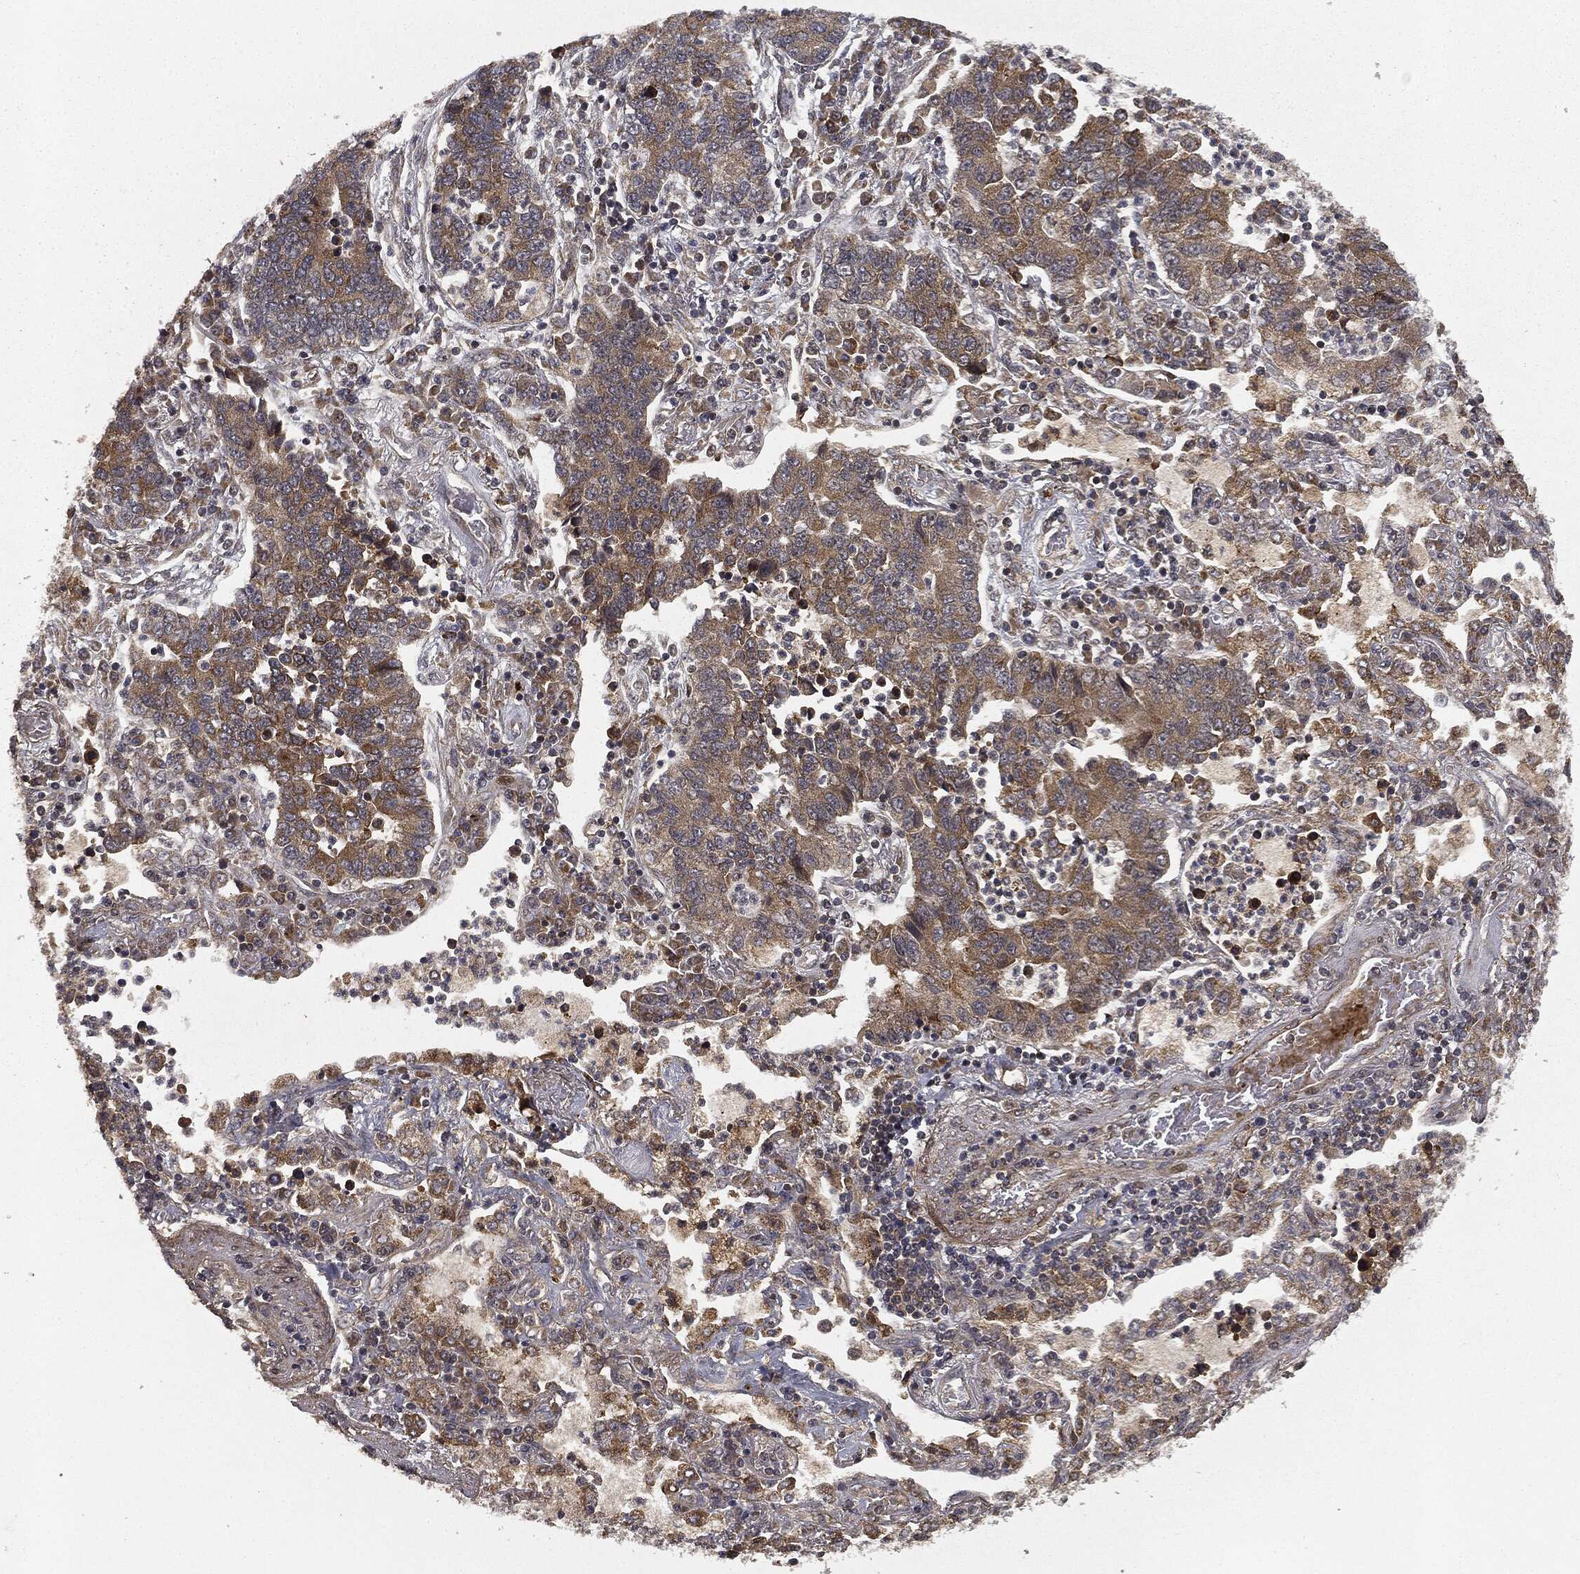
{"staining": {"intensity": "moderate", "quantity": "25%-75%", "location": "cytoplasmic/membranous"}, "tissue": "lung cancer", "cell_type": "Tumor cells", "image_type": "cancer", "snomed": [{"axis": "morphology", "description": "Adenocarcinoma, NOS"}, {"axis": "topography", "description": "Lung"}], "caption": "Immunohistochemistry (IHC) micrograph of neoplastic tissue: adenocarcinoma (lung) stained using immunohistochemistry (IHC) demonstrates medium levels of moderate protein expression localized specifically in the cytoplasmic/membranous of tumor cells, appearing as a cytoplasmic/membranous brown color.", "gene": "MIER2", "patient": {"sex": "female", "age": 57}}